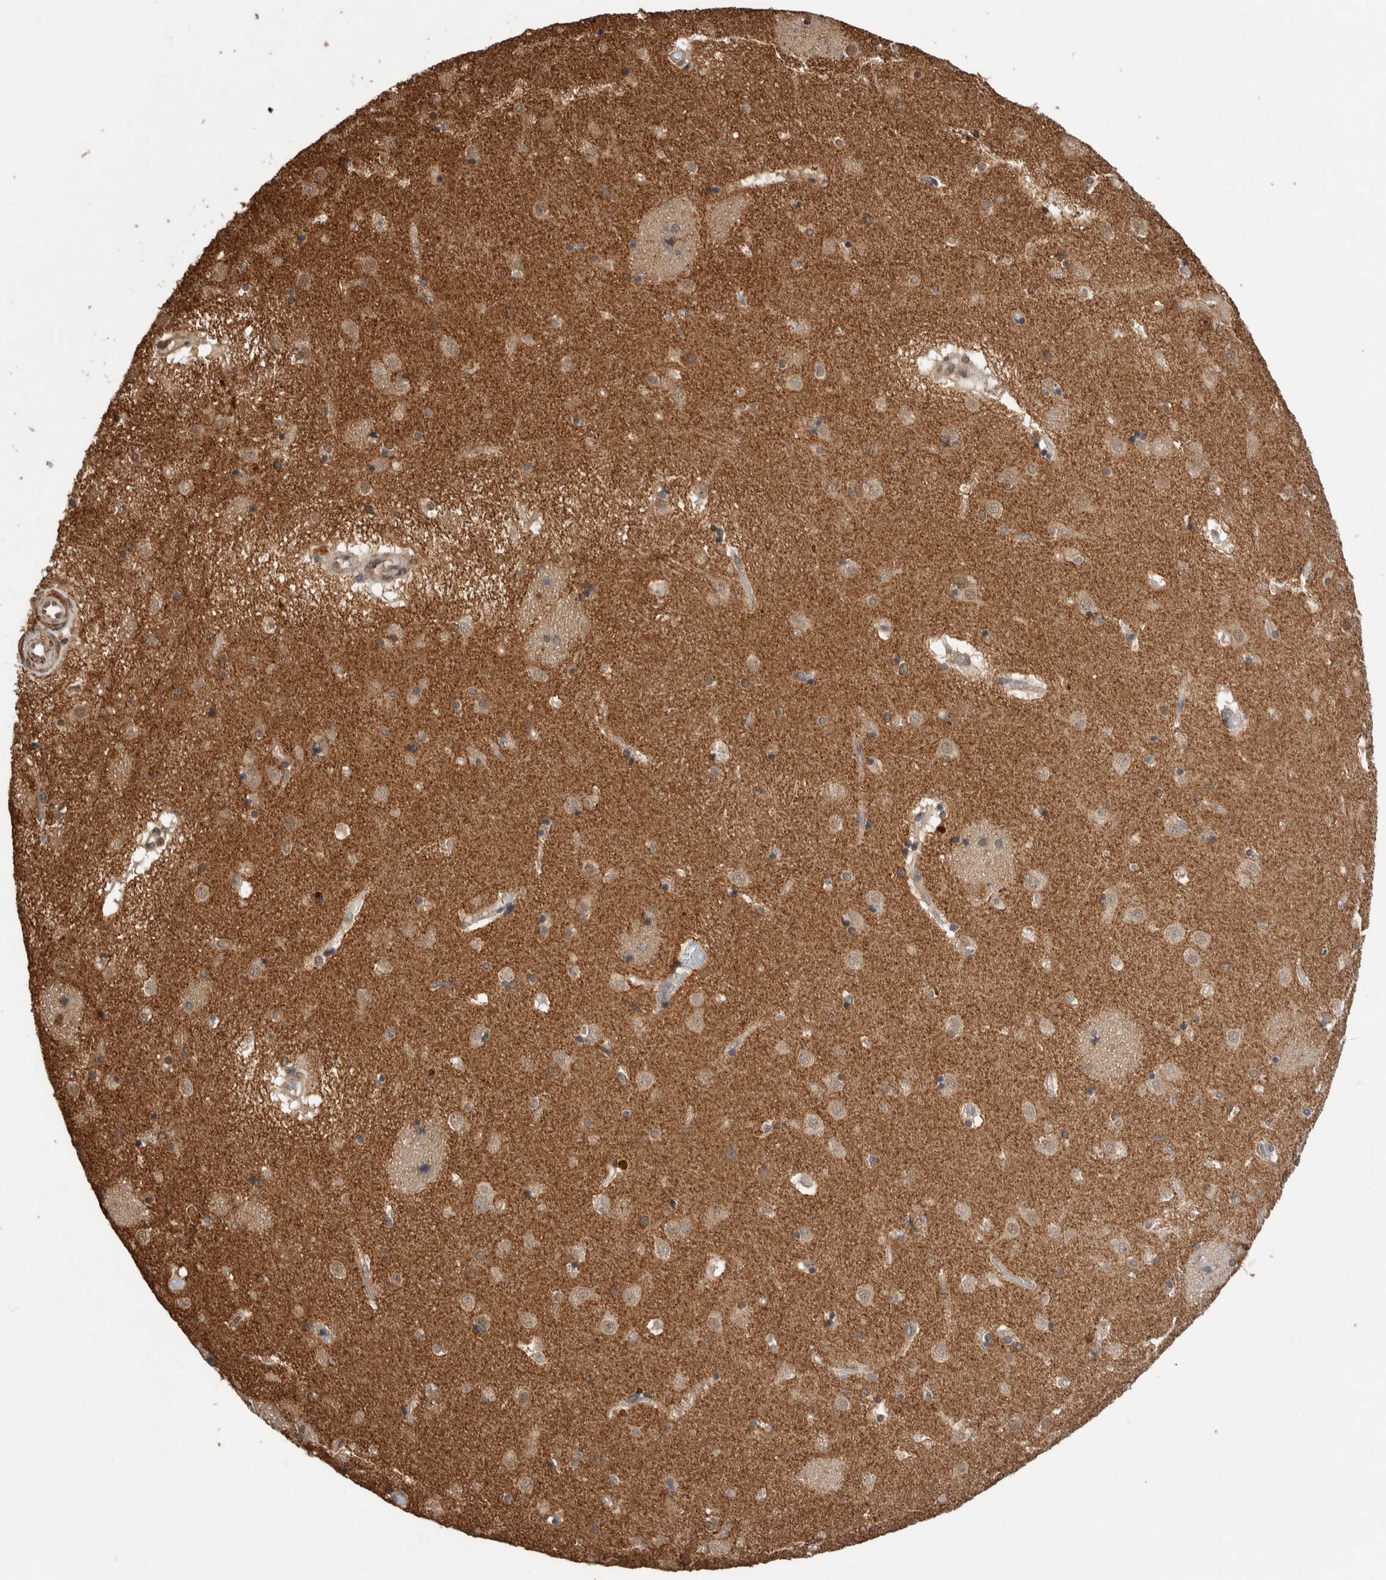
{"staining": {"intensity": "negative", "quantity": "none", "location": "none"}, "tissue": "caudate", "cell_type": "Glial cells", "image_type": "normal", "snomed": [{"axis": "morphology", "description": "Normal tissue, NOS"}, {"axis": "topography", "description": "Lateral ventricle wall"}], "caption": "Immunohistochemistry of normal human caudate exhibits no expression in glial cells. Nuclei are stained in blue.", "gene": "DVL2", "patient": {"sex": "male", "age": 70}}